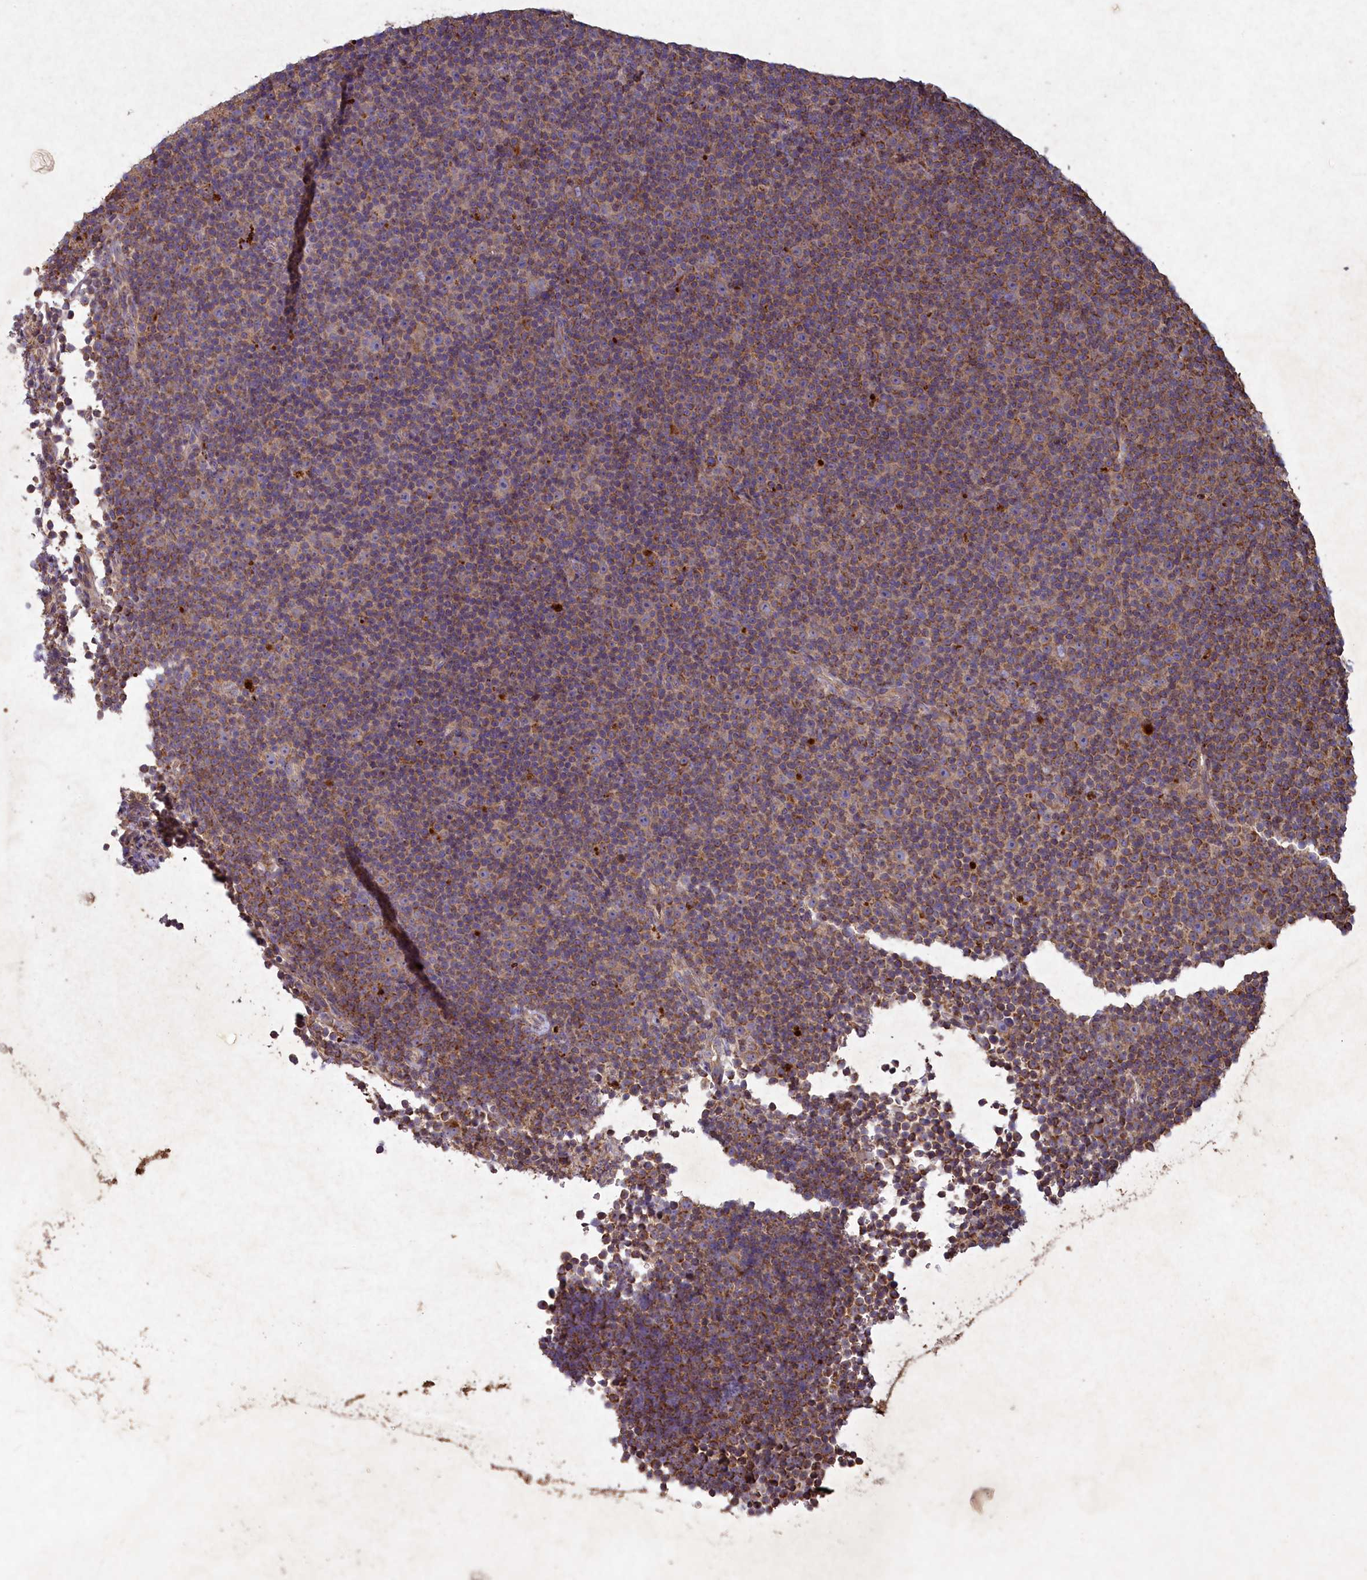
{"staining": {"intensity": "moderate", "quantity": "25%-75%", "location": "cytoplasmic/membranous"}, "tissue": "lymphoma", "cell_type": "Tumor cells", "image_type": "cancer", "snomed": [{"axis": "morphology", "description": "Malignant lymphoma, non-Hodgkin's type, Low grade"}, {"axis": "topography", "description": "Lymph node"}], "caption": "Immunohistochemical staining of human lymphoma exhibits medium levels of moderate cytoplasmic/membranous expression in approximately 25%-75% of tumor cells. Ihc stains the protein of interest in brown and the nuclei are stained blue.", "gene": "CIAO2B", "patient": {"sex": "female", "age": 67}}